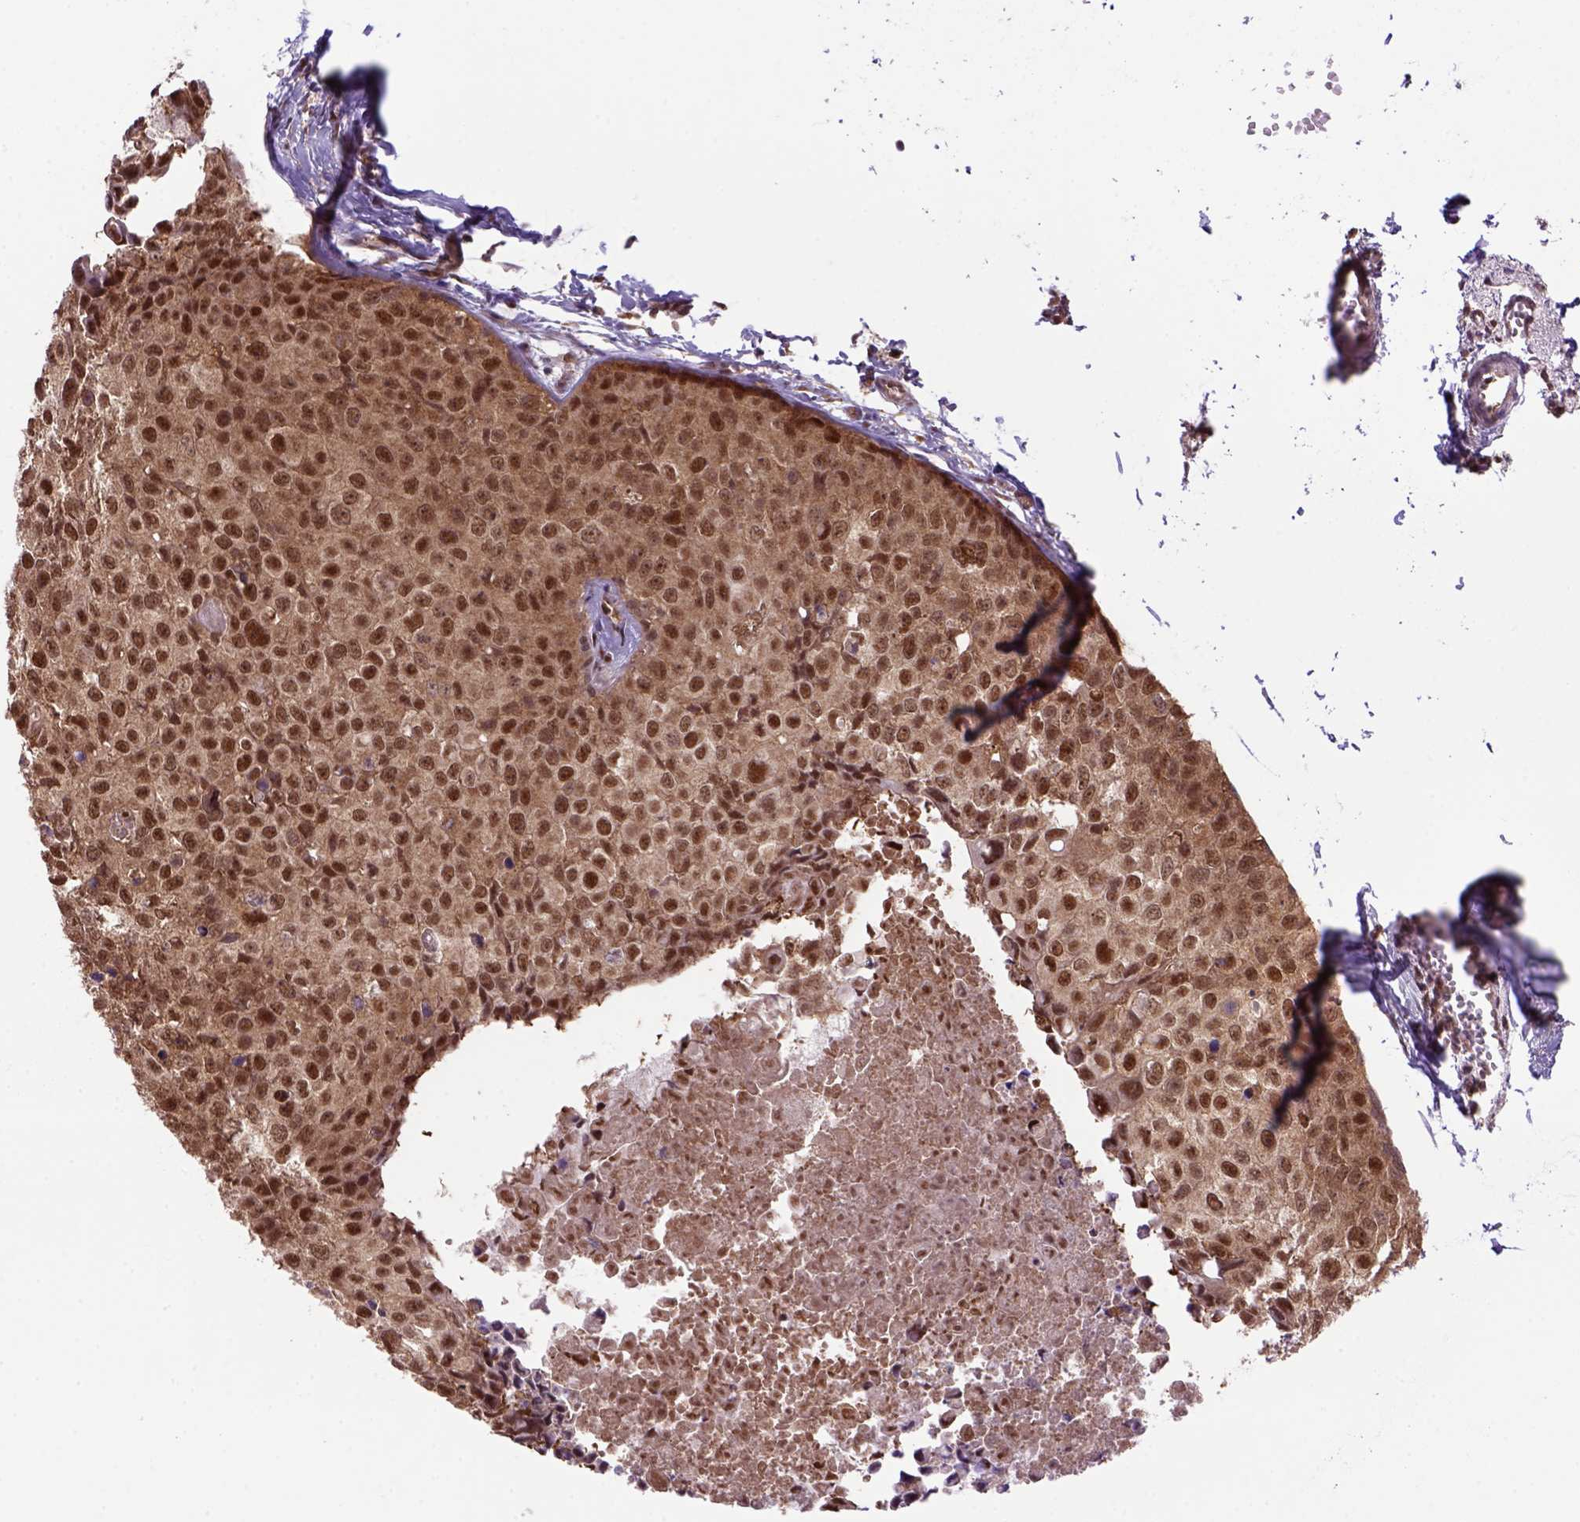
{"staining": {"intensity": "strong", "quantity": ">75%", "location": "cytoplasmic/membranous,nuclear"}, "tissue": "breast cancer", "cell_type": "Tumor cells", "image_type": "cancer", "snomed": [{"axis": "morphology", "description": "Duct carcinoma"}, {"axis": "topography", "description": "Breast"}], "caption": "Immunohistochemical staining of breast cancer (invasive ductal carcinoma) demonstrates high levels of strong cytoplasmic/membranous and nuclear protein expression in approximately >75% of tumor cells. Nuclei are stained in blue.", "gene": "PSMC2", "patient": {"sex": "female", "age": 38}}